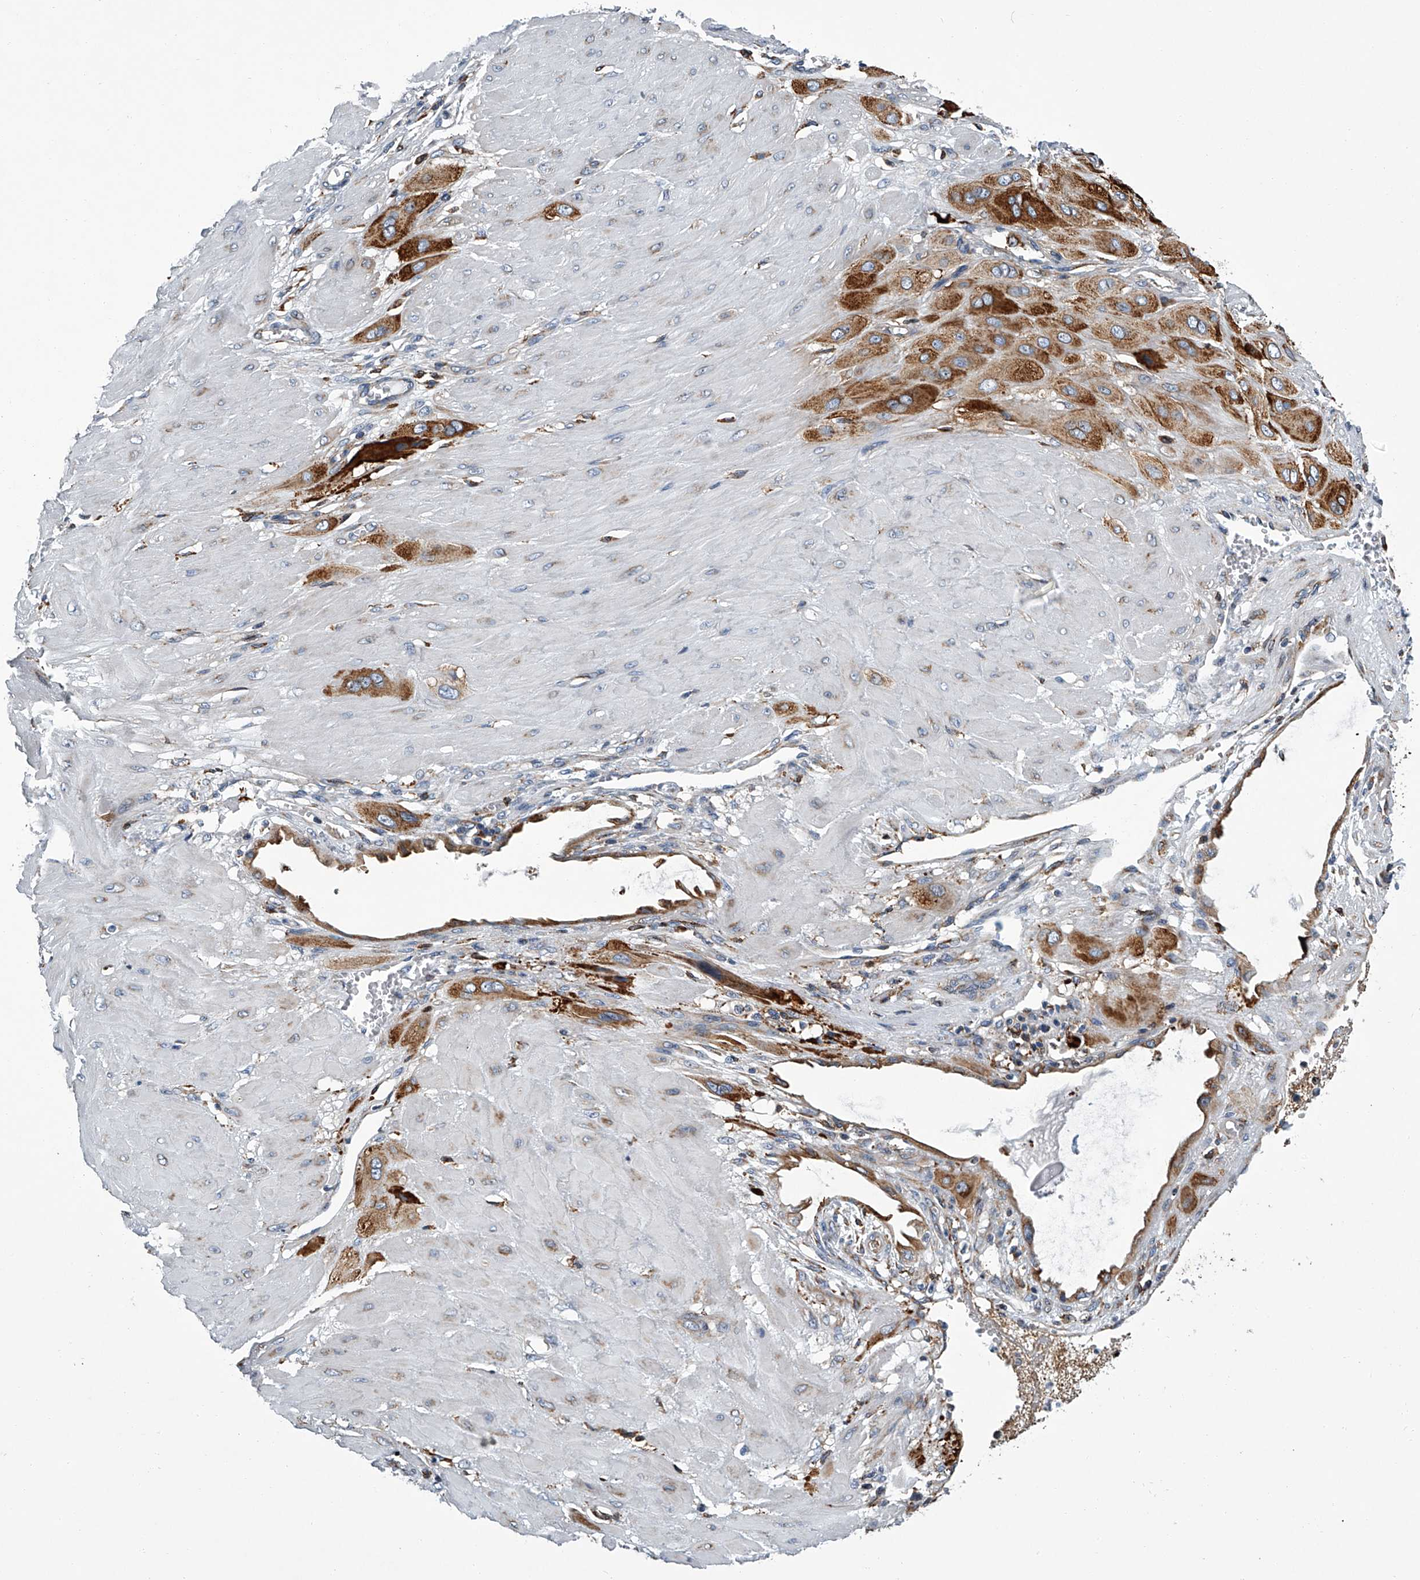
{"staining": {"intensity": "moderate", "quantity": ">75%", "location": "cytoplasmic/membranous"}, "tissue": "cervical cancer", "cell_type": "Tumor cells", "image_type": "cancer", "snomed": [{"axis": "morphology", "description": "Squamous cell carcinoma, NOS"}, {"axis": "topography", "description": "Cervix"}], "caption": "Immunohistochemistry (IHC) histopathology image of neoplastic tissue: human cervical cancer stained using immunohistochemistry exhibits medium levels of moderate protein expression localized specifically in the cytoplasmic/membranous of tumor cells, appearing as a cytoplasmic/membranous brown color.", "gene": "TMEM63C", "patient": {"sex": "female", "age": 34}}